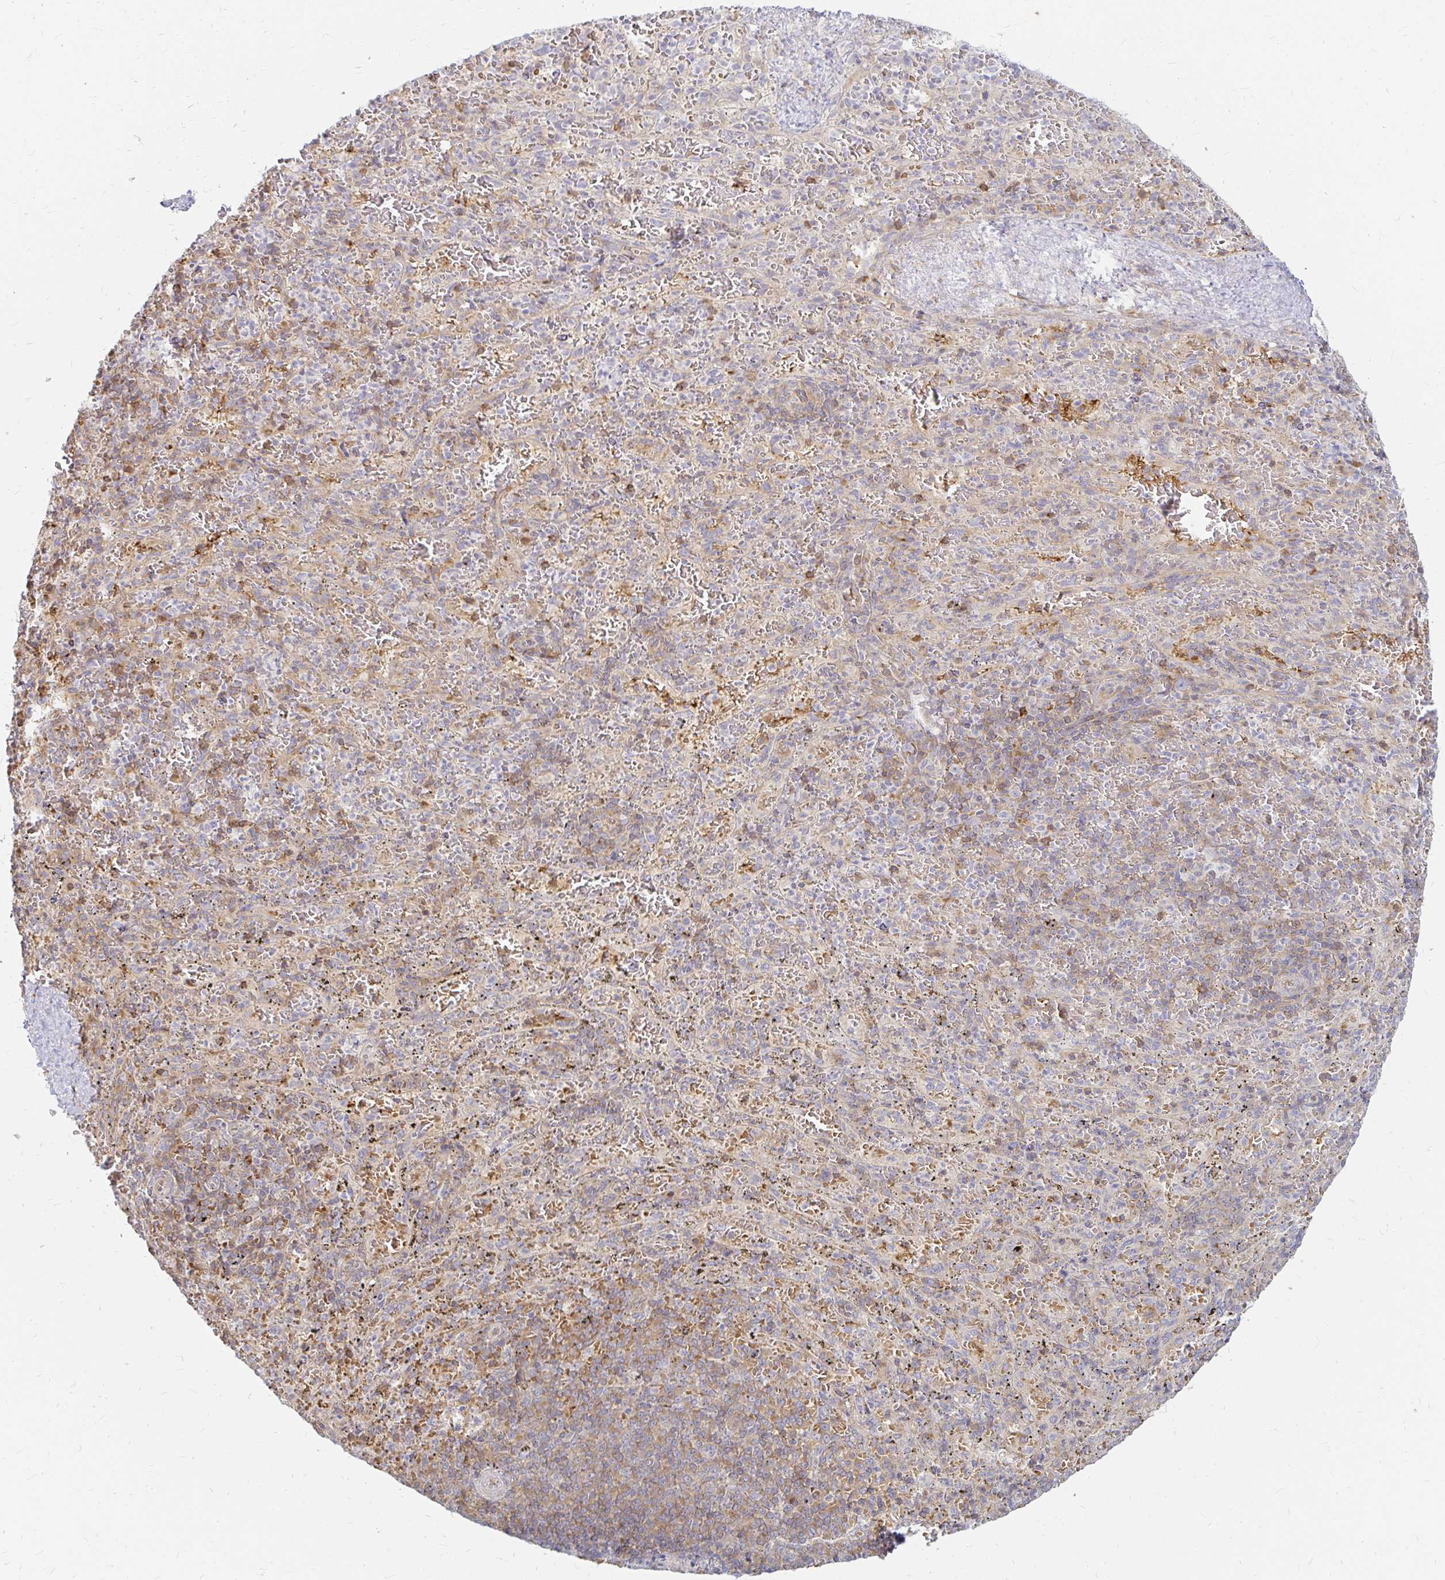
{"staining": {"intensity": "weak", "quantity": "25%-75%", "location": "cytoplasmic/membranous"}, "tissue": "spleen", "cell_type": "Cells in red pulp", "image_type": "normal", "snomed": [{"axis": "morphology", "description": "Normal tissue, NOS"}, {"axis": "topography", "description": "Spleen"}], "caption": "Spleen stained for a protein reveals weak cytoplasmic/membranous positivity in cells in red pulp.", "gene": "CAST", "patient": {"sex": "male", "age": 57}}